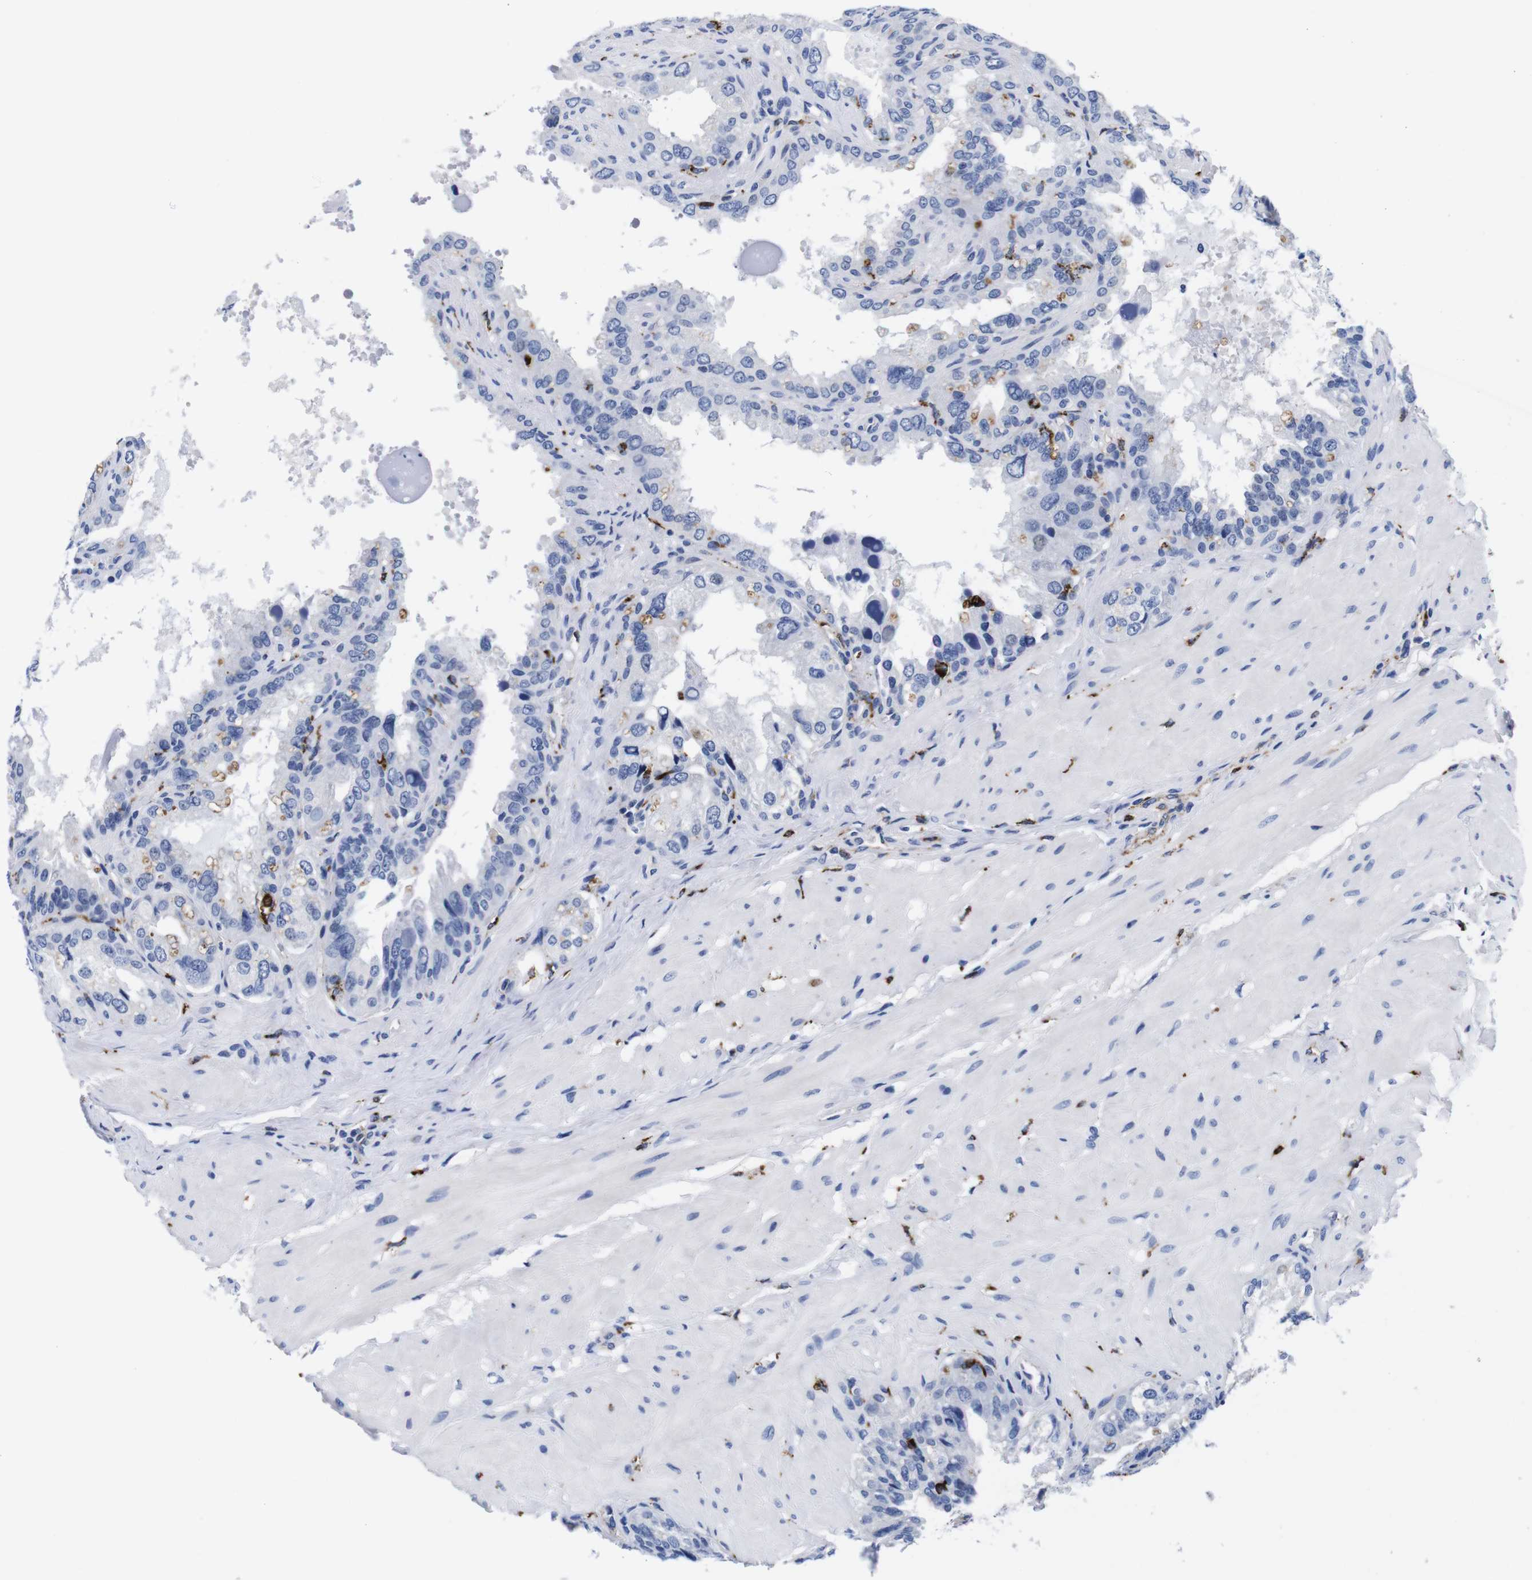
{"staining": {"intensity": "negative", "quantity": "none", "location": "none"}, "tissue": "seminal vesicle", "cell_type": "Glandular cells", "image_type": "normal", "snomed": [{"axis": "morphology", "description": "Normal tissue, NOS"}, {"axis": "topography", "description": "Seminal veicle"}], "caption": "Immunohistochemistry (IHC) photomicrograph of normal seminal vesicle stained for a protein (brown), which displays no staining in glandular cells.", "gene": "ENSG00000248993", "patient": {"sex": "male", "age": 68}}